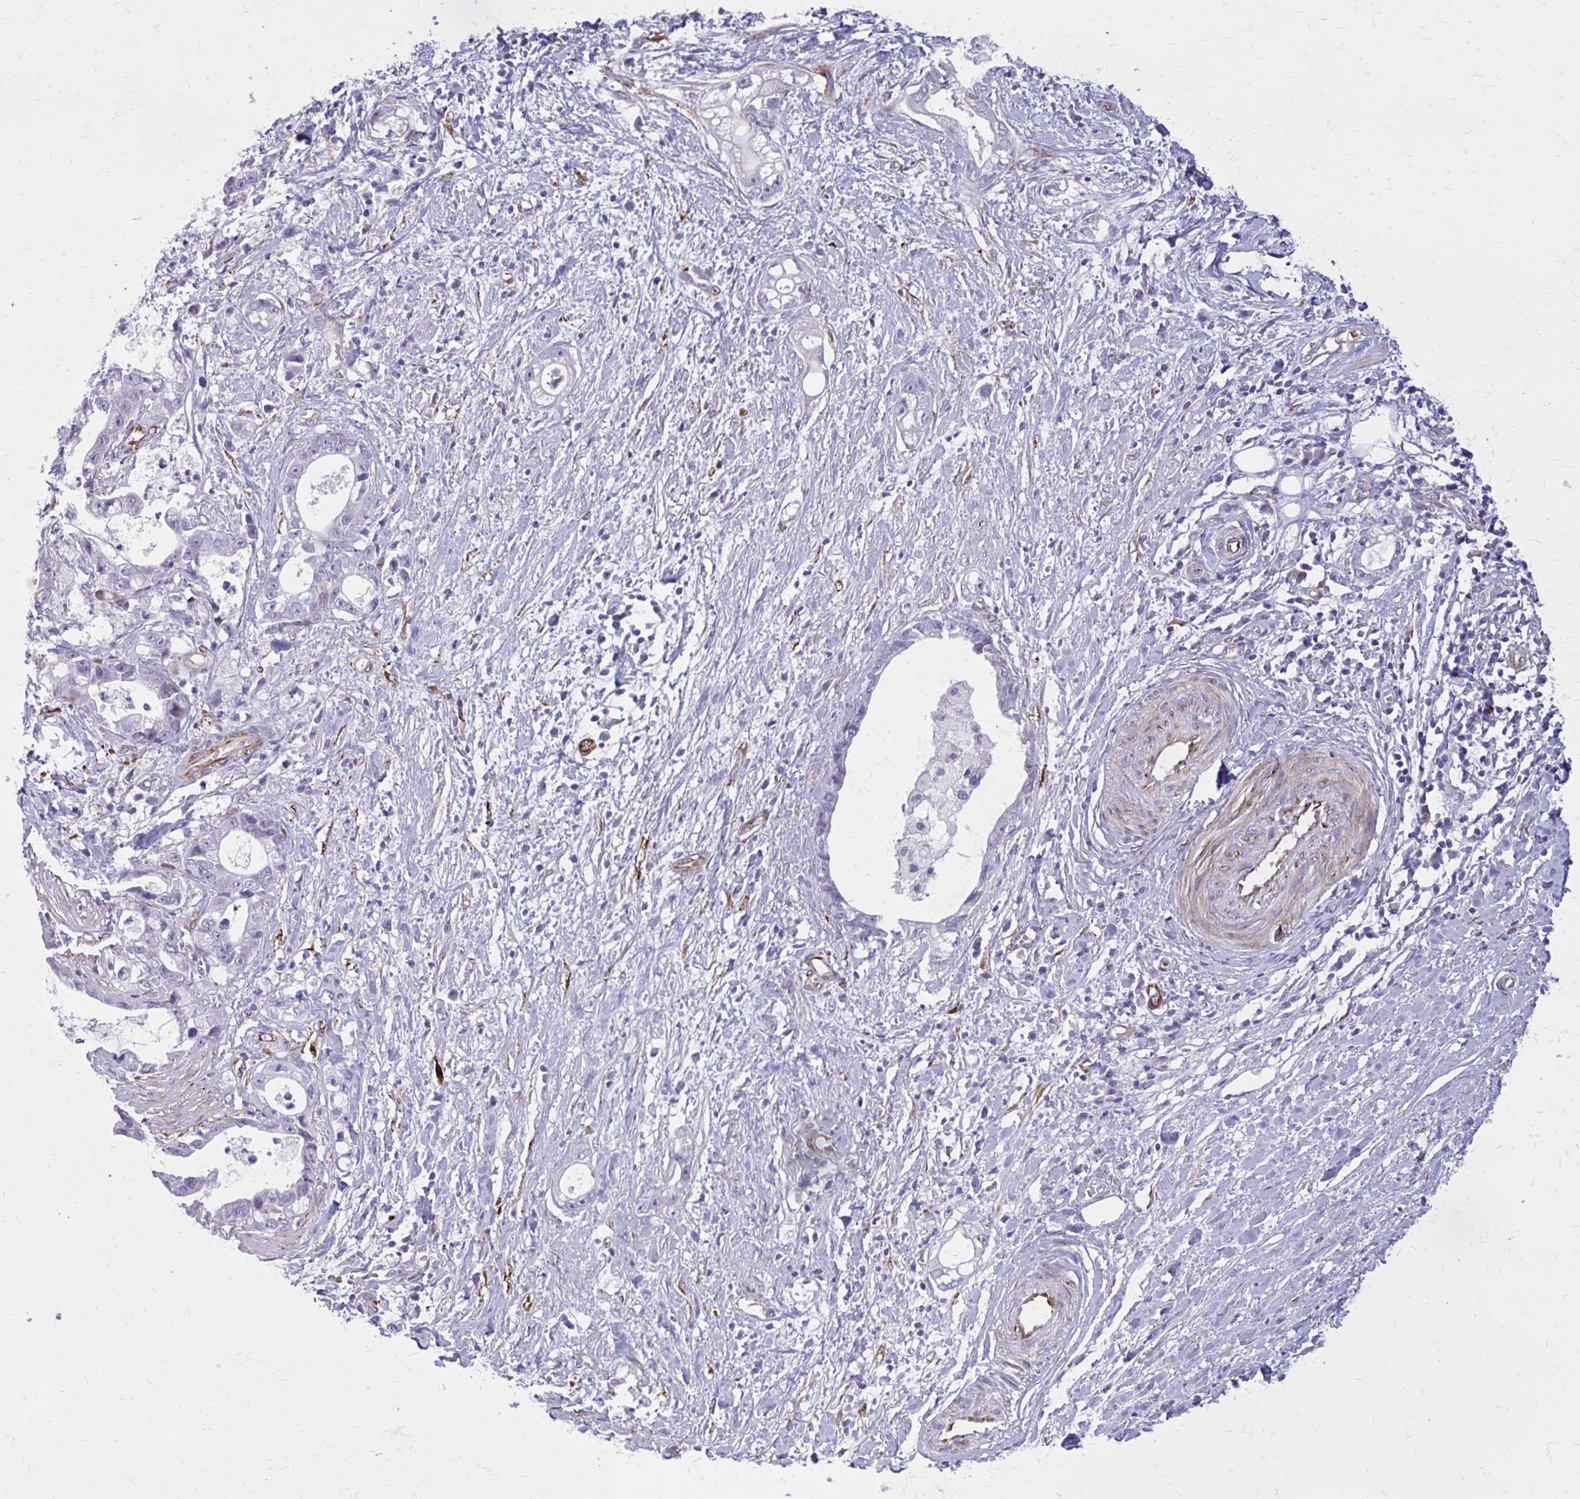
{"staining": {"intensity": "negative", "quantity": "none", "location": "none"}, "tissue": "stomach cancer", "cell_type": "Tumor cells", "image_type": "cancer", "snomed": [{"axis": "morphology", "description": "Adenocarcinoma, NOS"}, {"axis": "topography", "description": "Stomach"}], "caption": "Tumor cells are negative for brown protein staining in adenocarcinoma (stomach). (Stains: DAB (3,3'-diaminobenzidine) immunohistochemistry (IHC) with hematoxylin counter stain, Microscopy: brightfield microscopy at high magnification).", "gene": "BEND5", "patient": {"sex": "male", "age": 55}}